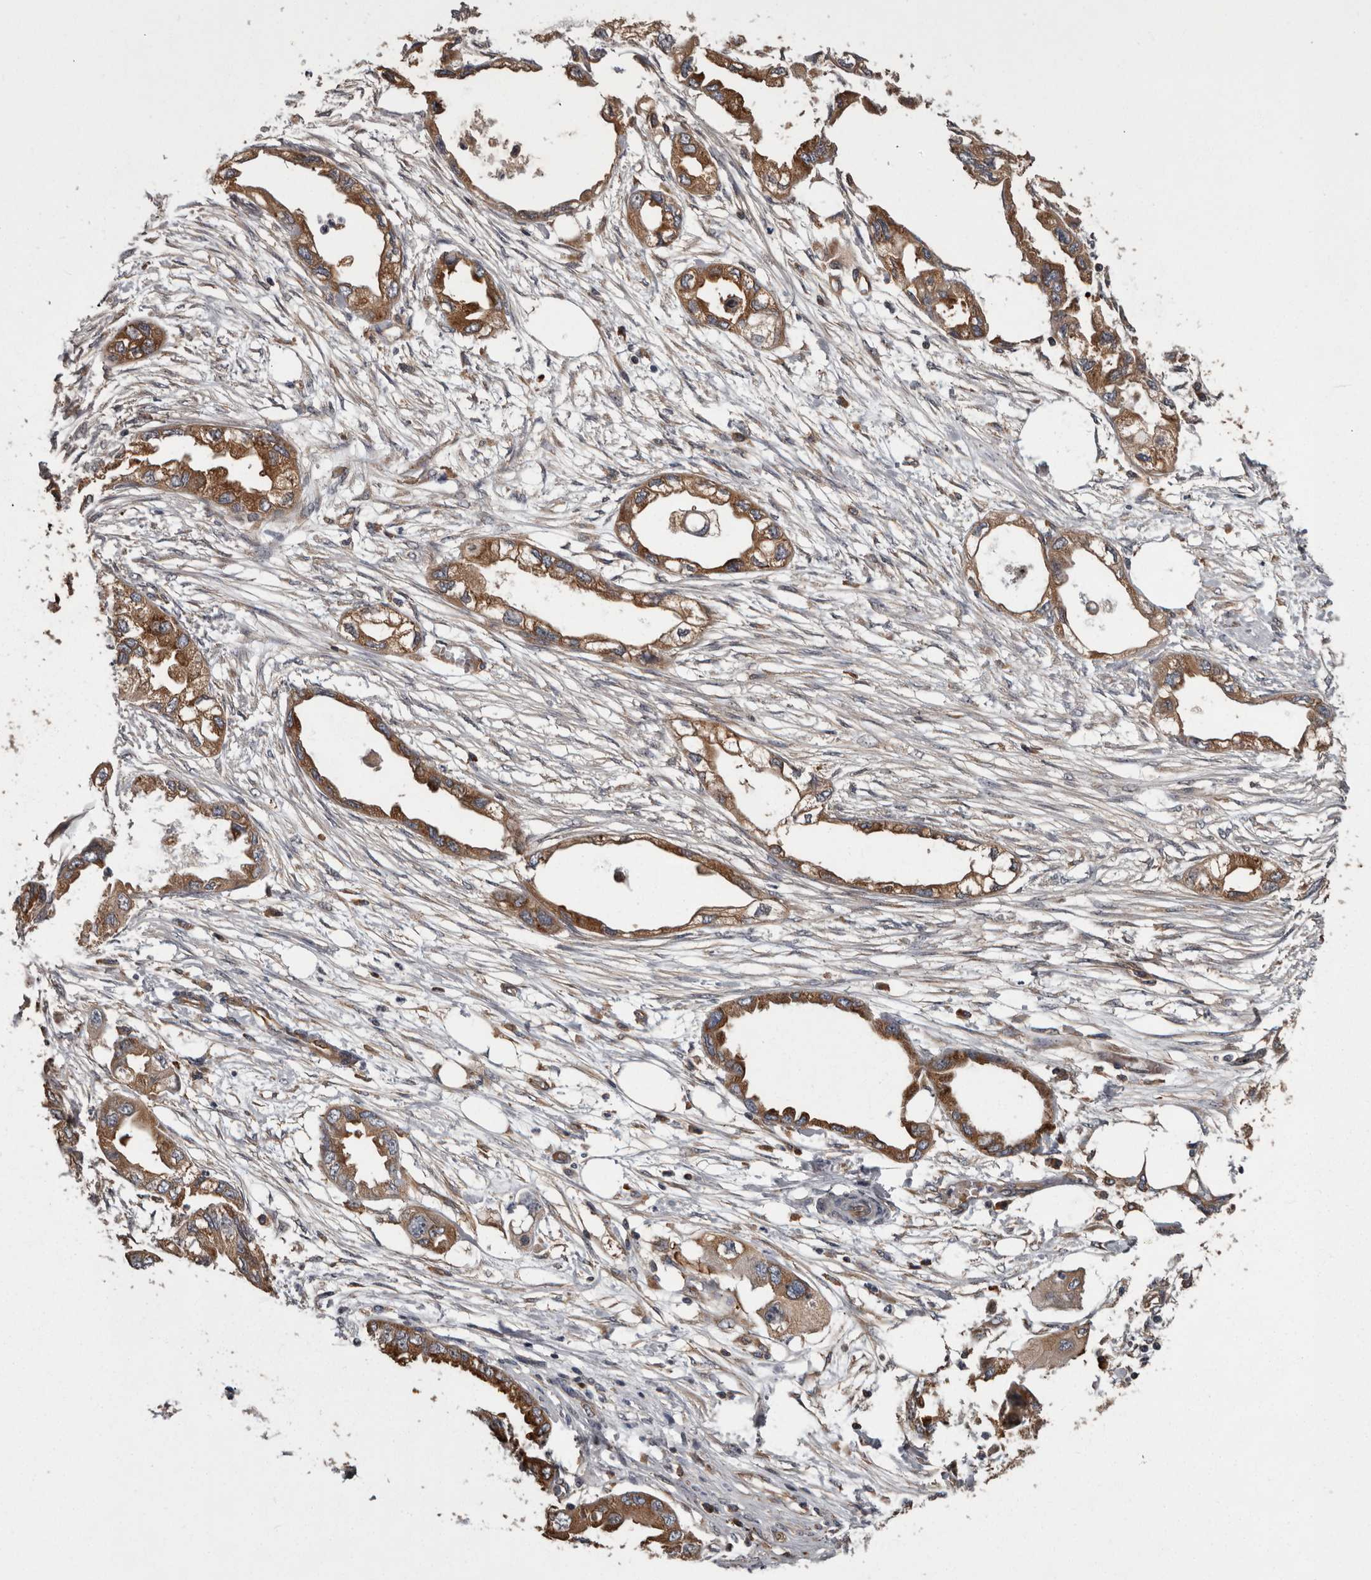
{"staining": {"intensity": "moderate", "quantity": ">75%", "location": "cytoplasmic/membranous"}, "tissue": "endometrial cancer", "cell_type": "Tumor cells", "image_type": "cancer", "snomed": [{"axis": "morphology", "description": "Adenocarcinoma, NOS"}, {"axis": "morphology", "description": "Adenocarcinoma, metastatic, NOS"}, {"axis": "topography", "description": "Adipose tissue"}, {"axis": "topography", "description": "Endometrium"}], "caption": "Endometrial cancer stained for a protein displays moderate cytoplasmic/membranous positivity in tumor cells.", "gene": "DARS1", "patient": {"sex": "female", "age": 67}}